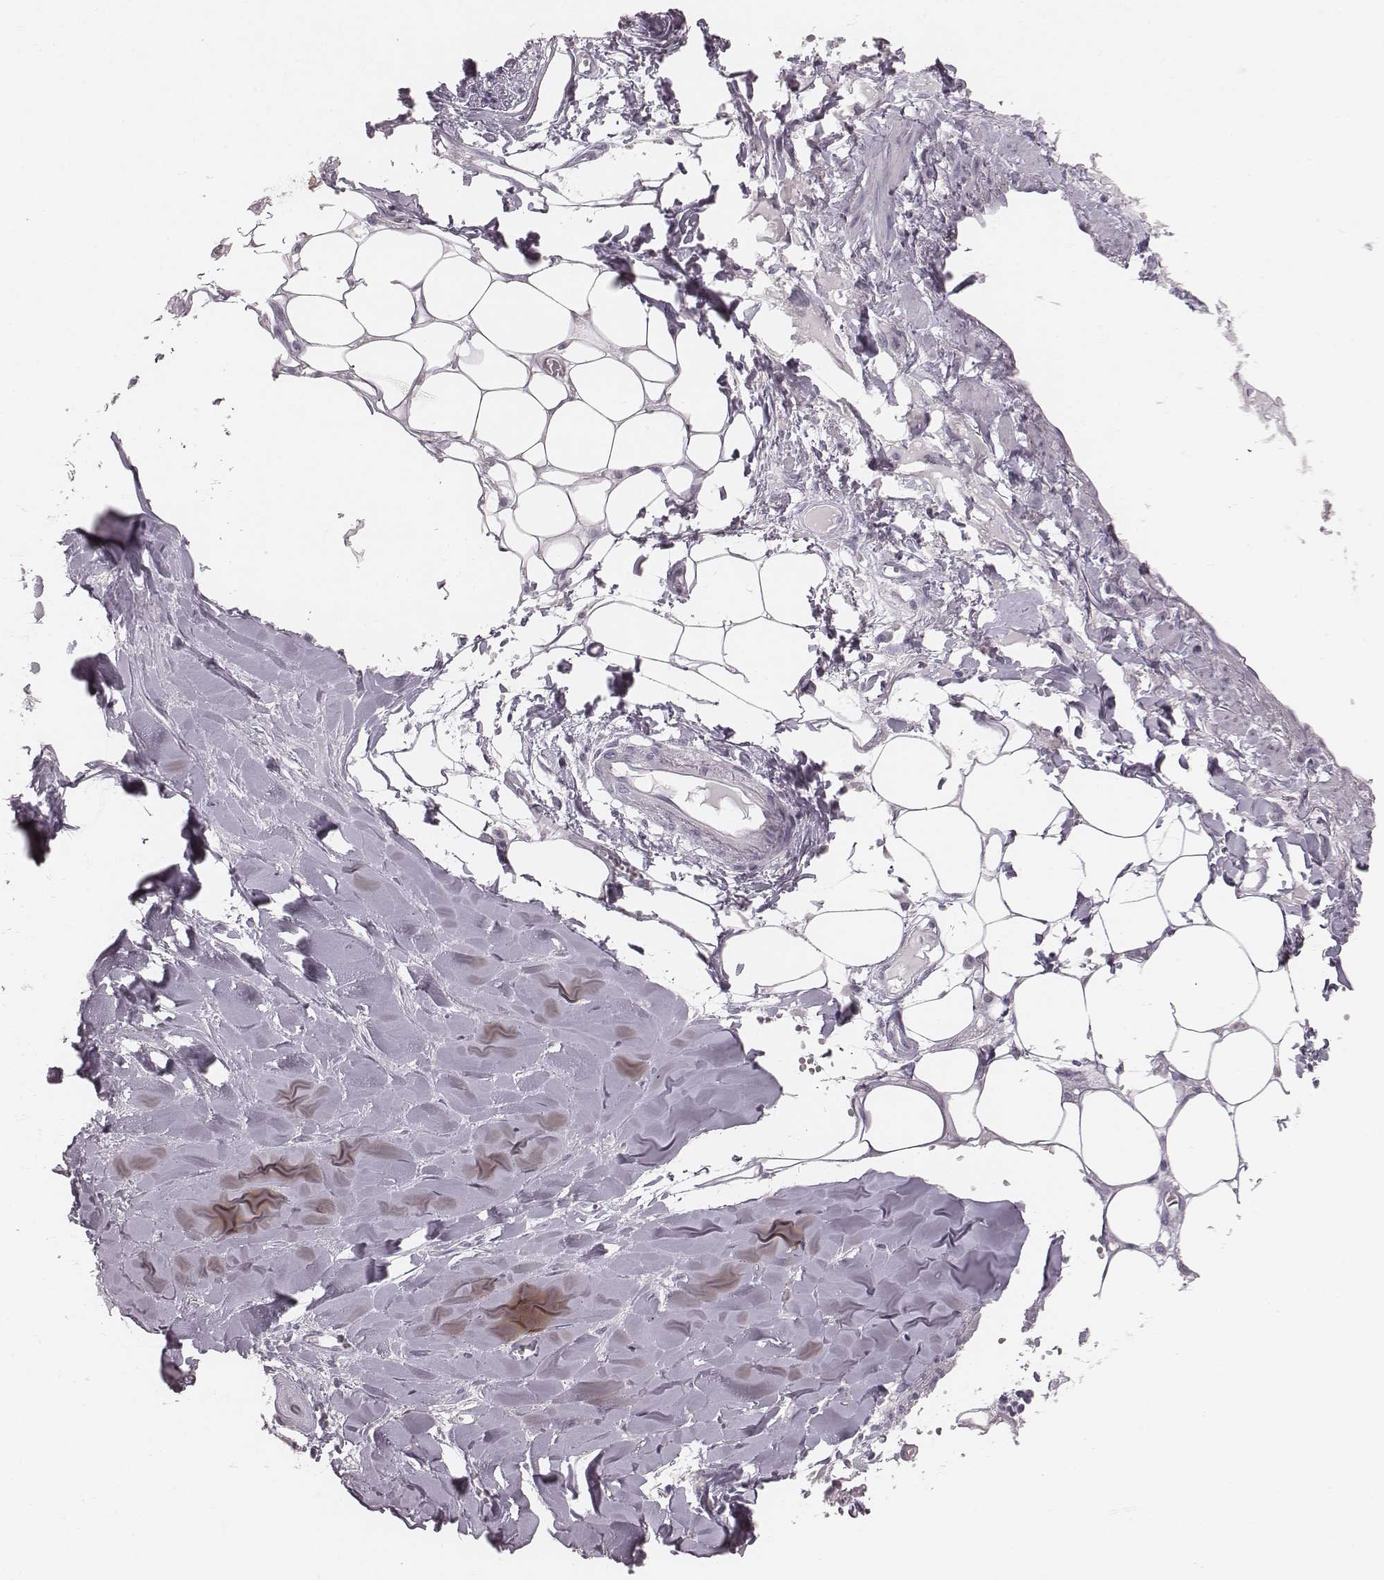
{"staining": {"intensity": "negative", "quantity": "none", "location": "none"}, "tissue": "adipose tissue", "cell_type": "Adipocytes", "image_type": "normal", "snomed": [{"axis": "morphology", "description": "Normal tissue, NOS"}, {"axis": "morphology", "description": "Squamous cell carcinoma, NOS"}, {"axis": "topography", "description": "Cartilage tissue"}, {"axis": "topography", "description": "Bronchus"}, {"axis": "topography", "description": "Lung"}], "caption": "IHC image of benign adipose tissue stained for a protein (brown), which exhibits no expression in adipocytes.", "gene": "SPA17", "patient": {"sex": "male", "age": 66}}